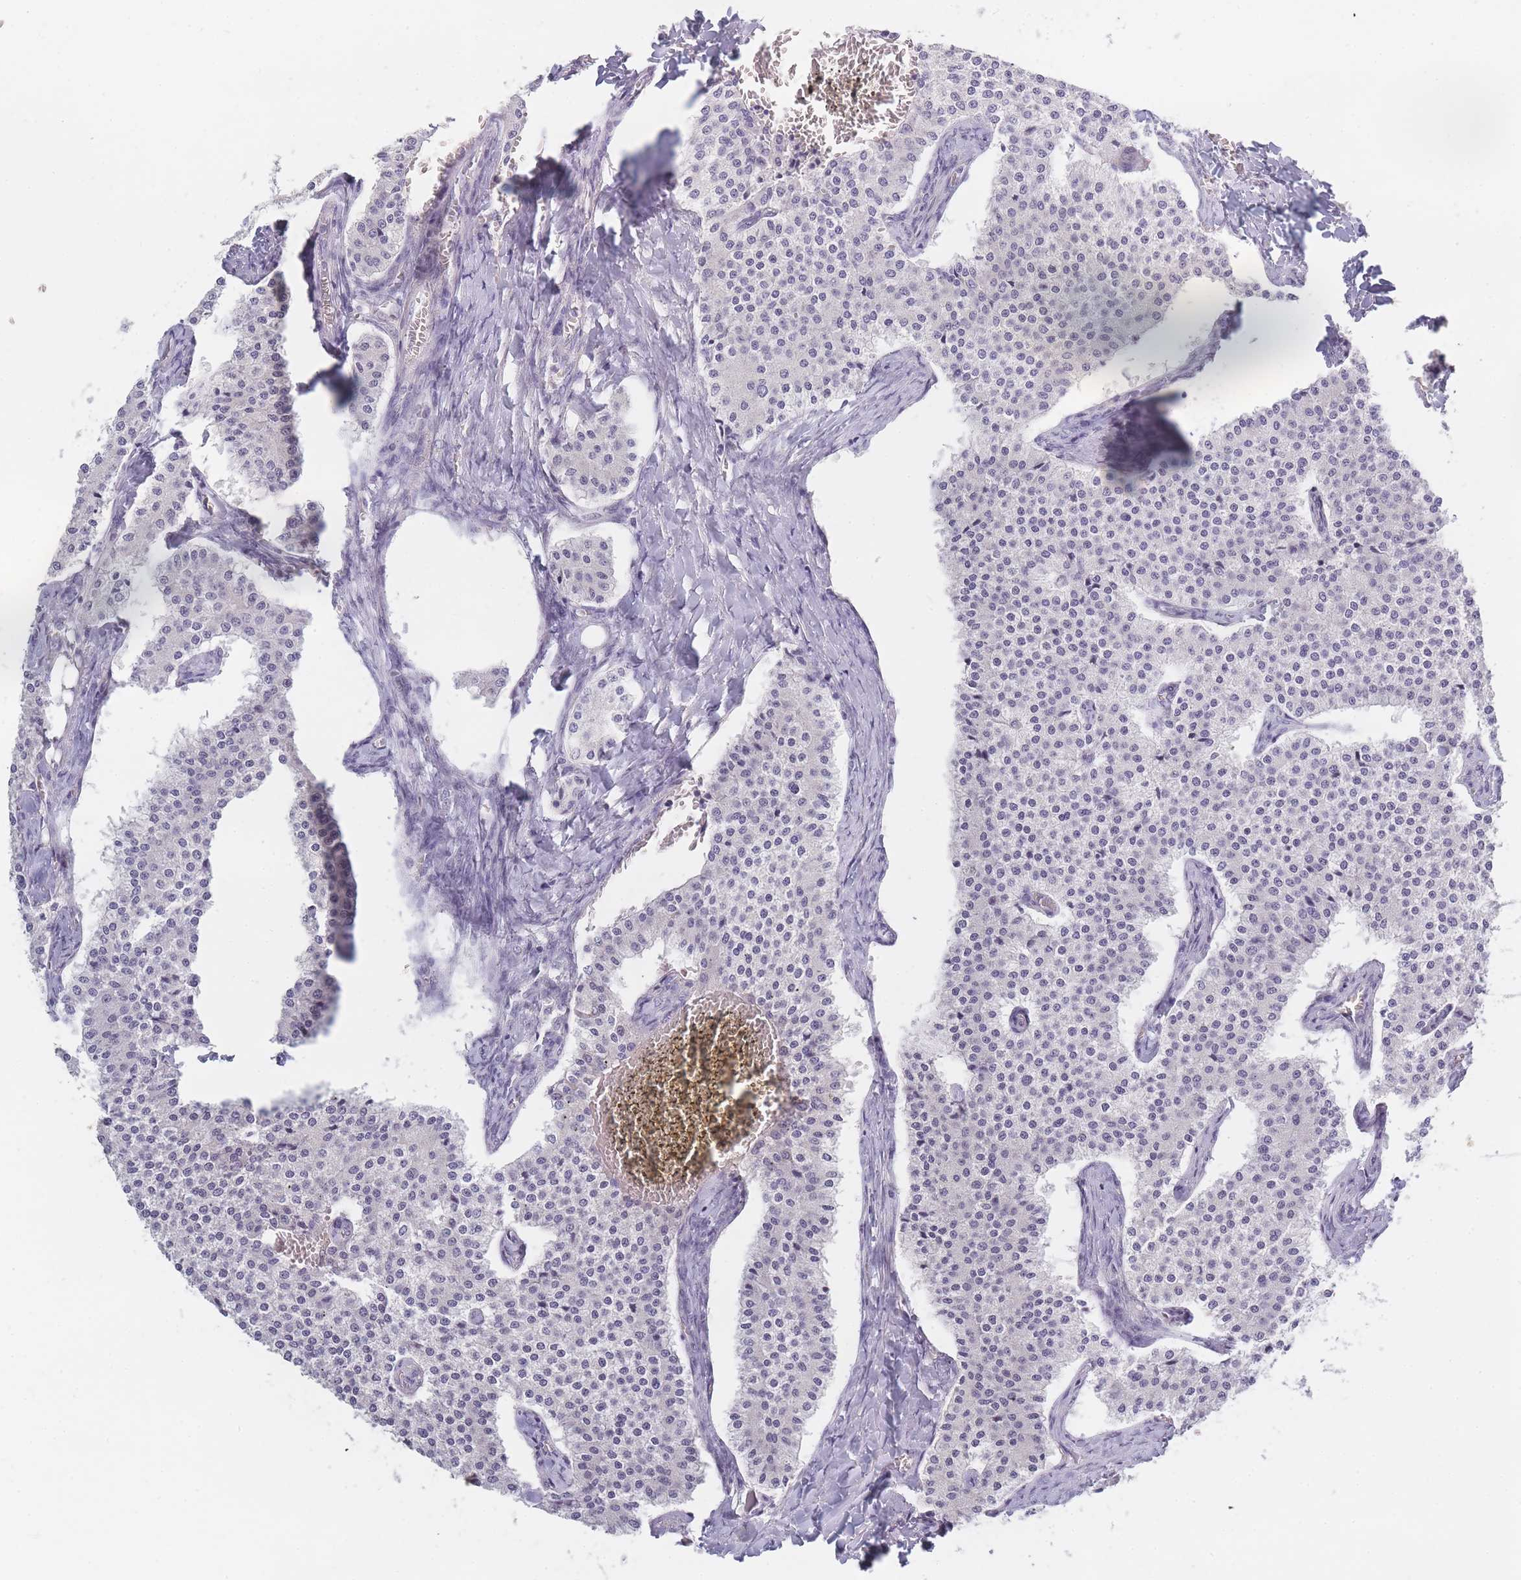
{"staining": {"intensity": "negative", "quantity": "none", "location": "none"}, "tissue": "carcinoid", "cell_type": "Tumor cells", "image_type": "cancer", "snomed": [{"axis": "morphology", "description": "Carcinoid, malignant, NOS"}, {"axis": "topography", "description": "Colon"}], "caption": "Immunohistochemical staining of human carcinoid demonstrates no significant staining in tumor cells.", "gene": "INS", "patient": {"sex": "female", "age": 52}}